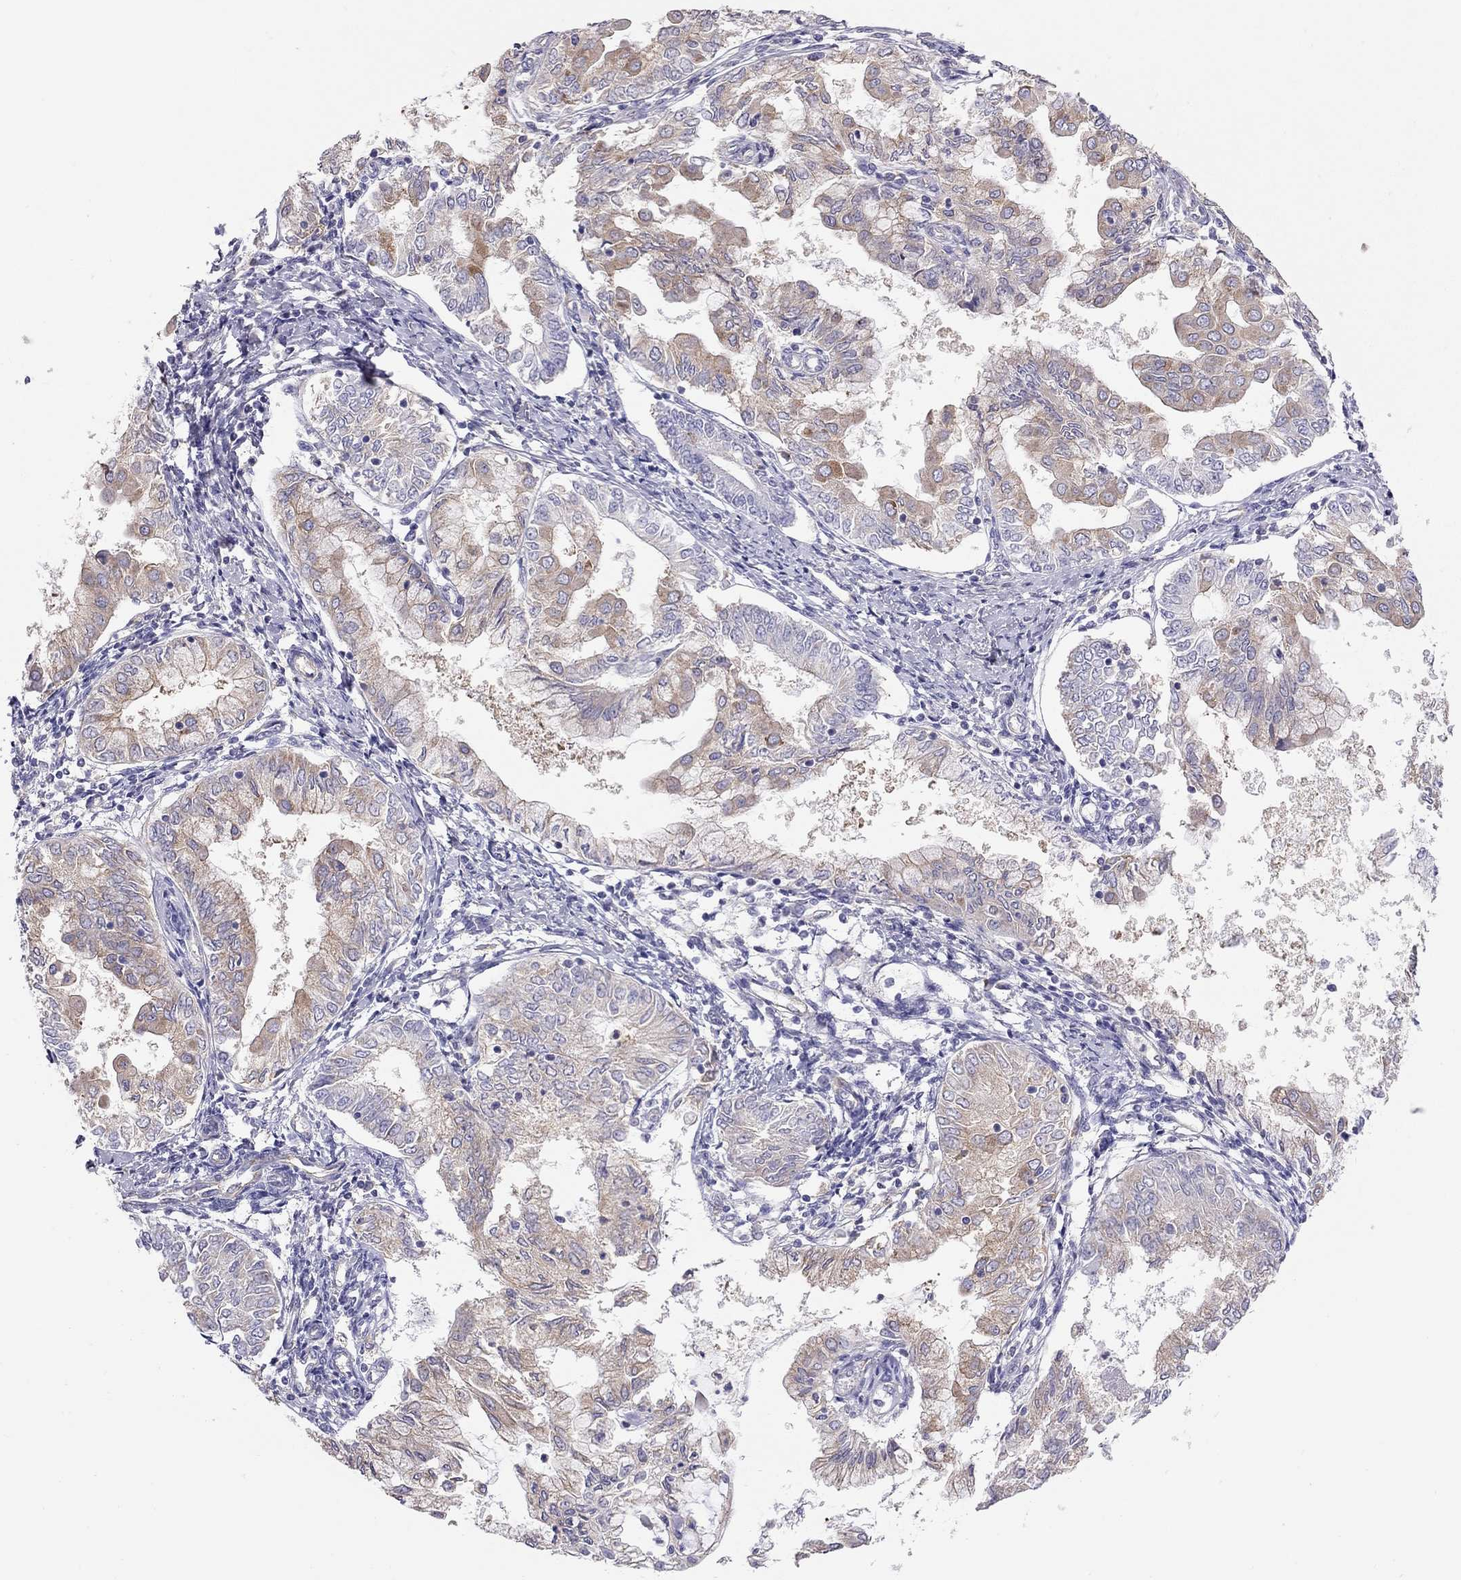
{"staining": {"intensity": "moderate", "quantity": ">75%", "location": "cytoplasmic/membranous"}, "tissue": "endometrial cancer", "cell_type": "Tumor cells", "image_type": "cancer", "snomed": [{"axis": "morphology", "description": "Adenocarcinoma, NOS"}, {"axis": "topography", "description": "Endometrium"}], "caption": "IHC photomicrograph of neoplastic tissue: human endometrial cancer (adenocarcinoma) stained using IHC demonstrates medium levels of moderate protein expression localized specifically in the cytoplasmic/membranous of tumor cells, appearing as a cytoplasmic/membranous brown color.", "gene": "ALOX15B", "patient": {"sex": "female", "age": 68}}